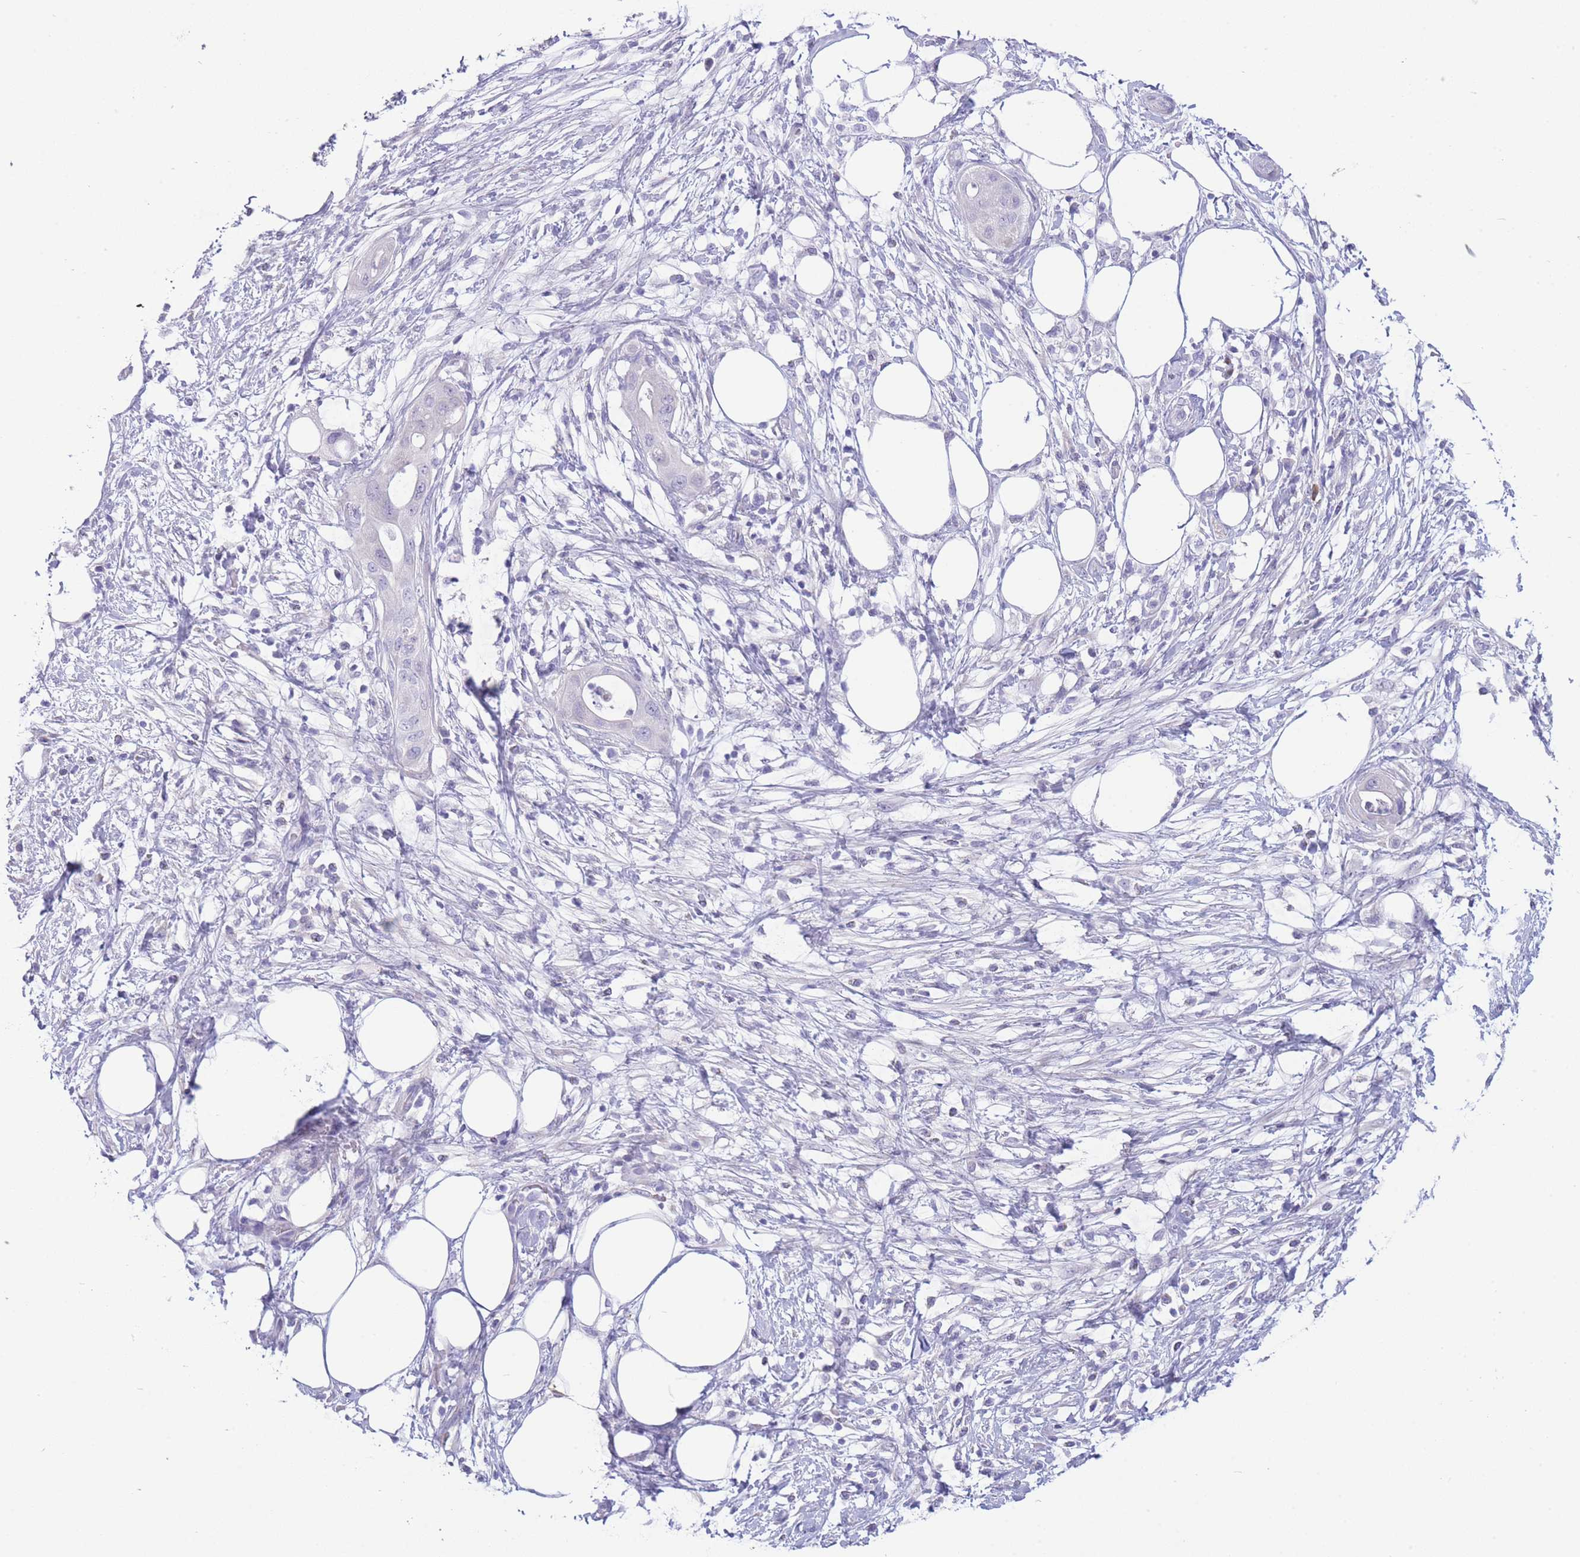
{"staining": {"intensity": "negative", "quantity": "none", "location": "none"}, "tissue": "pancreatic cancer", "cell_type": "Tumor cells", "image_type": "cancer", "snomed": [{"axis": "morphology", "description": "Adenocarcinoma, NOS"}, {"axis": "topography", "description": "Pancreas"}], "caption": "High magnification brightfield microscopy of adenocarcinoma (pancreatic) stained with DAB (brown) and counterstained with hematoxylin (blue): tumor cells show no significant staining.", "gene": "ASAP3", "patient": {"sex": "male", "age": 68}}